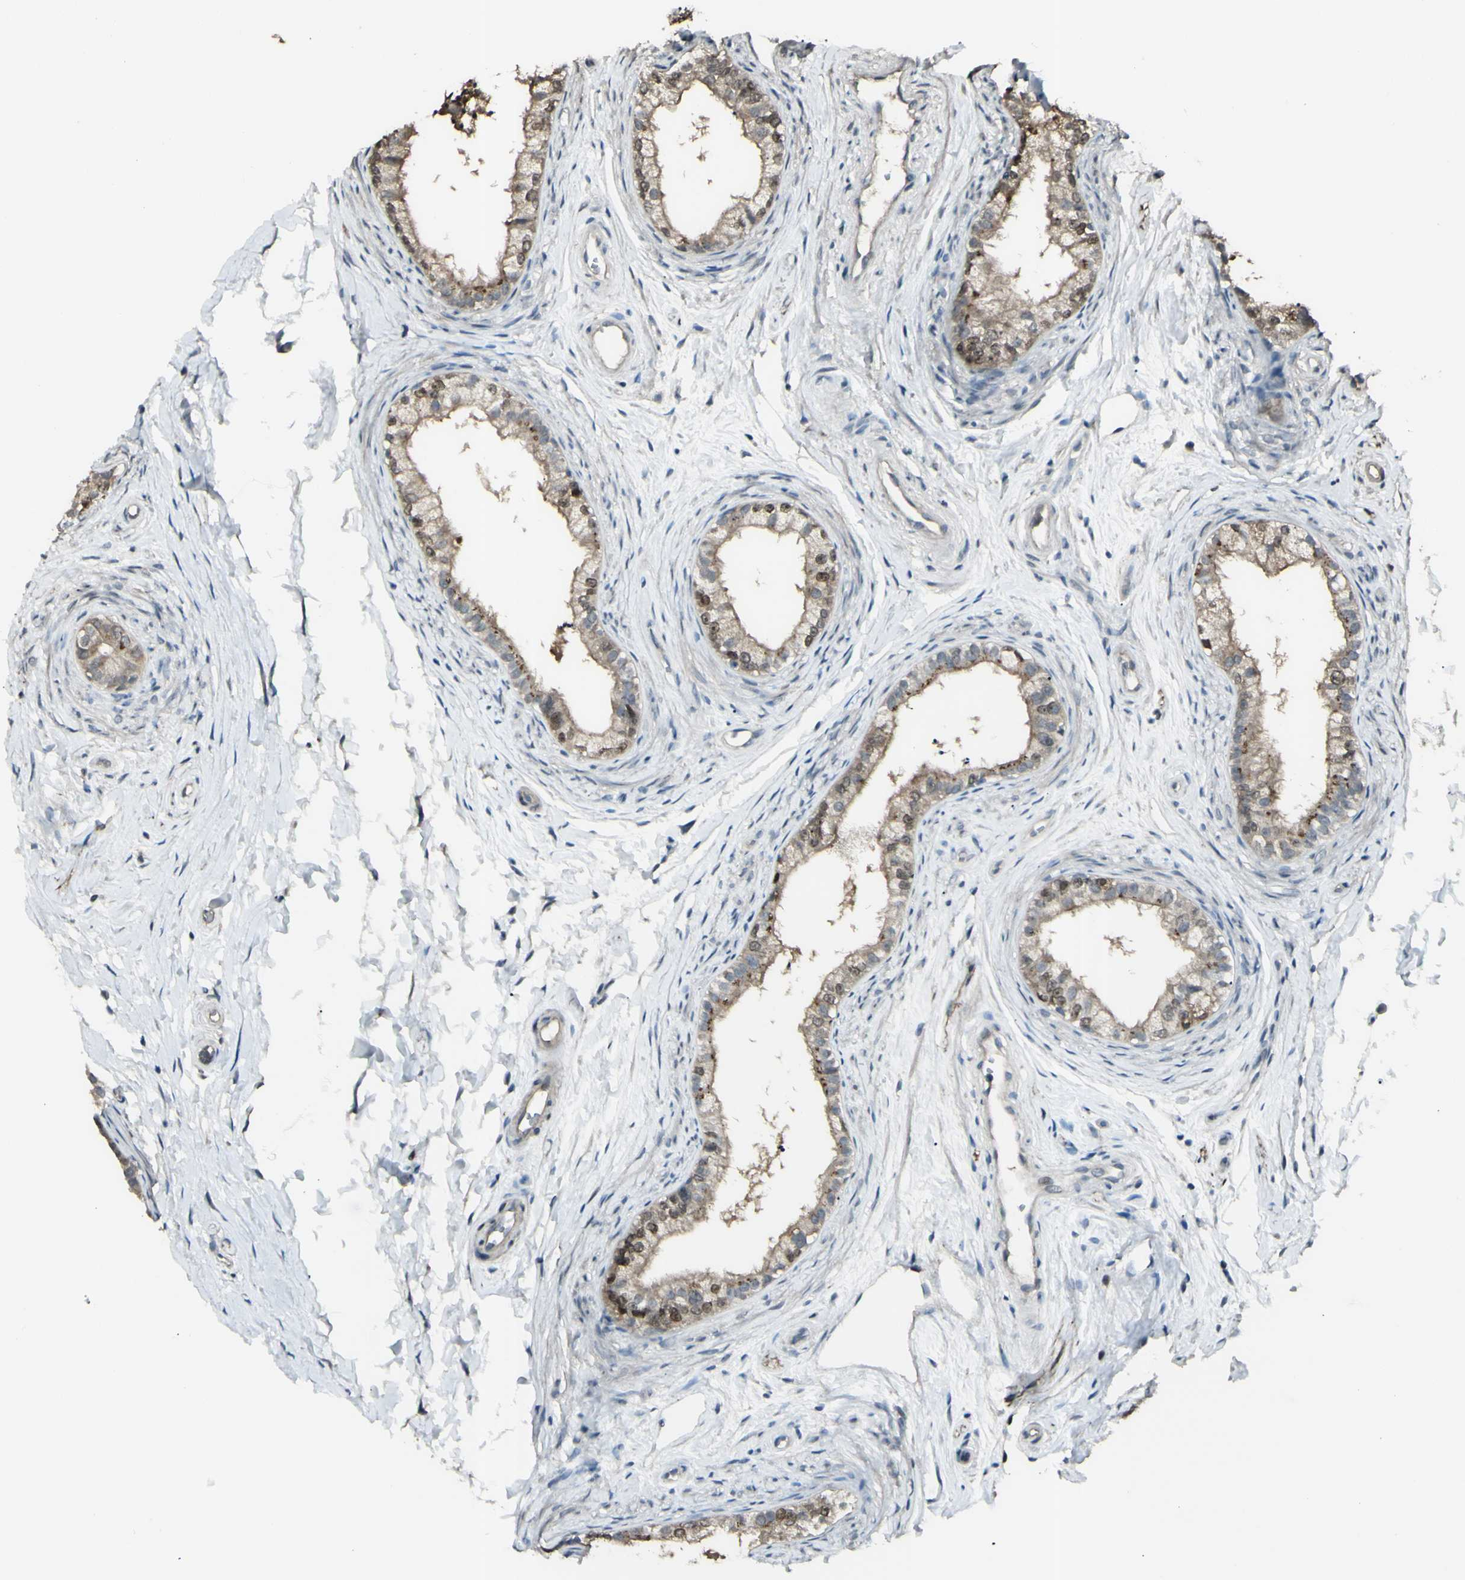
{"staining": {"intensity": "moderate", "quantity": ">75%", "location": "cytoplasmic/membranous,nuclear"}, "tissue": "epididymis", "cell_type": "Glandular cells", "image_type": "normal", "snomed": [{"axis": "morphology", "description": "Normal tissue, NOS"}, {"axis": "topography", "description": "Epididymis"}], "caption": "Immunohistochemistry histopathology image of normal epididymis: epididymis stained using IHC shows medium levels of moderate protein expression localized specifically in the cytoplasmic/membranous,nuclear of glandular cells, appearing as a cytoplasmic/membranous,nuclear brown color.", "gene": "GNAS", "patient": {"sex": "male", "age": 56}}